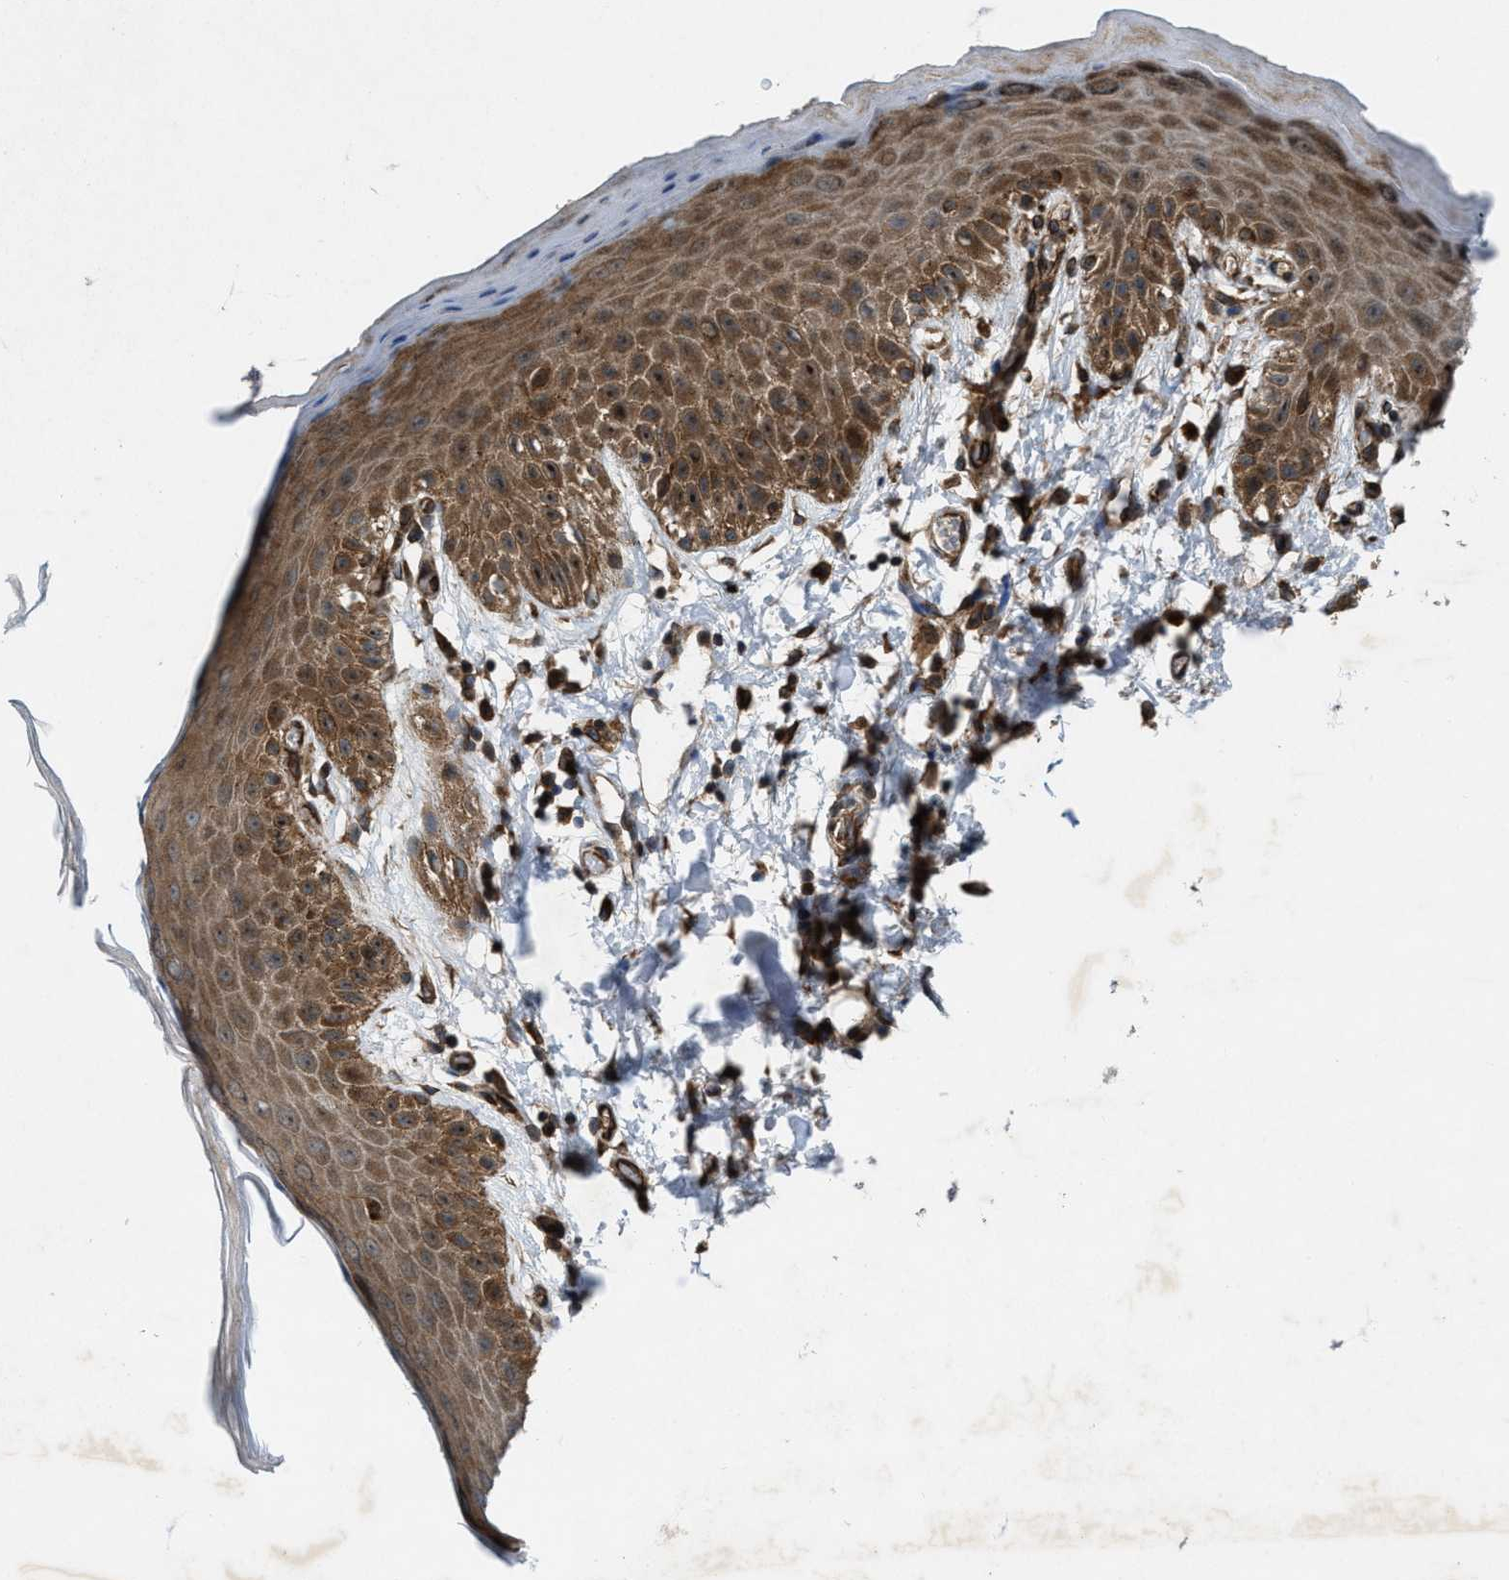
{"staining": {"intensity": "moderate", "quantity": ">75%", "location": "cytoplasmic/membranous"}, "tissue": "skin", "cell_type": "Epidermal cells", "image_type": "normal", "snomed": [{"axis": "morphology", "description": "Normal tissue, NOS"}, {"axis": "topography", "description": "Anal"}], "caption": "Immunohistochemical staining of normal skin reveals medium levels of moderate cytoplasmic/membranous positivity in approximately >75% of epidermal cells. The protein of interest is stained brown, and the nuclei are stained in blue (DAB IHC with brightfield microscopy, high magnification).", "gene": "URGCP", "patient": {"sex": "male", "age": 44}}